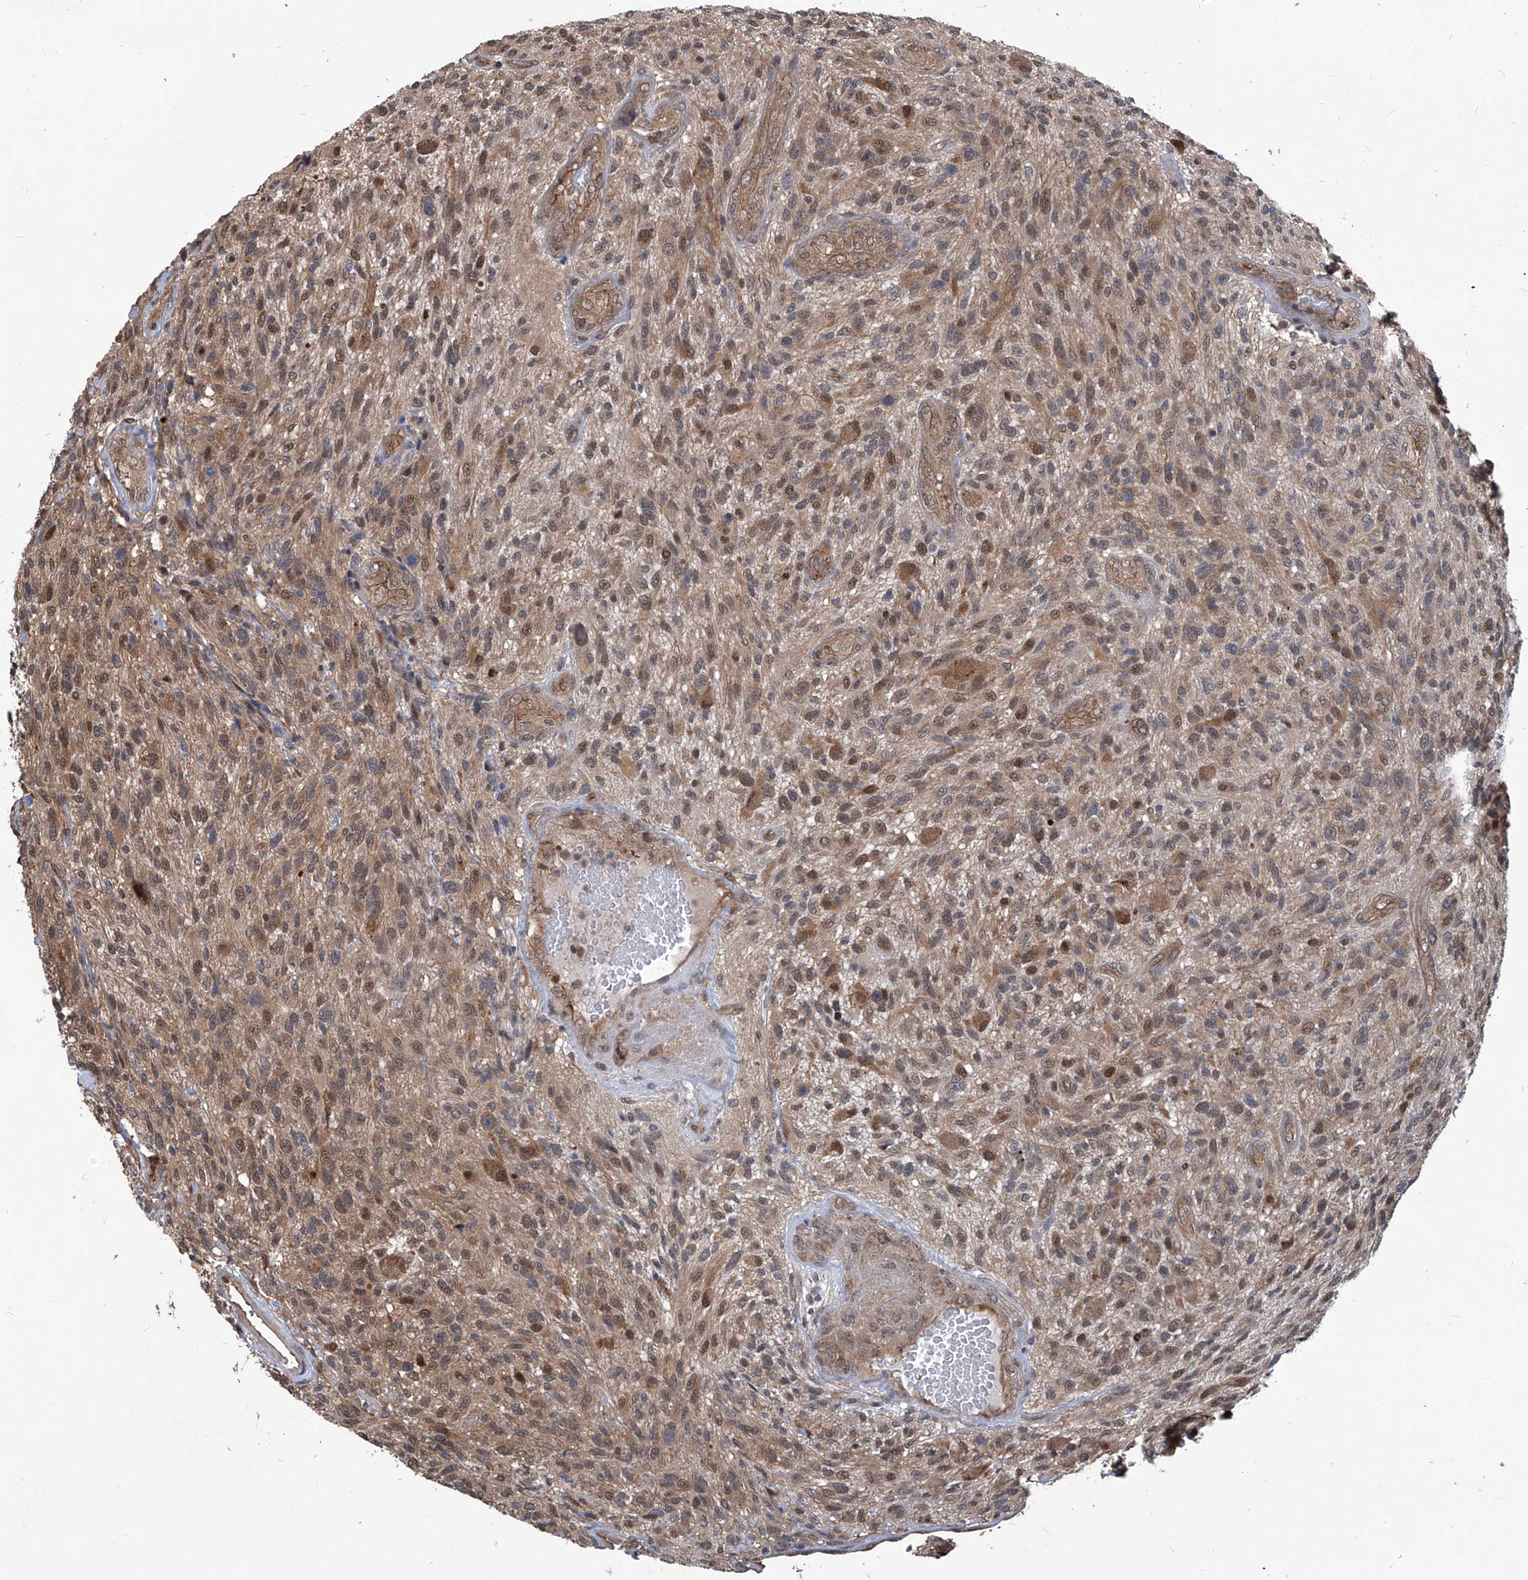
{"staining": {"intensity": "moderate", "quantity": "25%-75%", "location": "cytoplasmic/membranous,nuclear"}, "tissue": "glioma", "cell_type": "Tumor cells", "image_type": "cancer", "snomed": [{"axis": "morphology", "description": "Glioma, malignant, High grade"}, {"axis": "topography", "description": "Brain"}], "caption": "Protein staining by immunohistochemistry (IHC) reveals moderate cytoplasmic/membranous and nuclear positivity in about 25%-75% of tumor cells in malignant glioma (high-grade).", "gene": "PSMB1", "patient": {"sex": "male", "age": 47}}